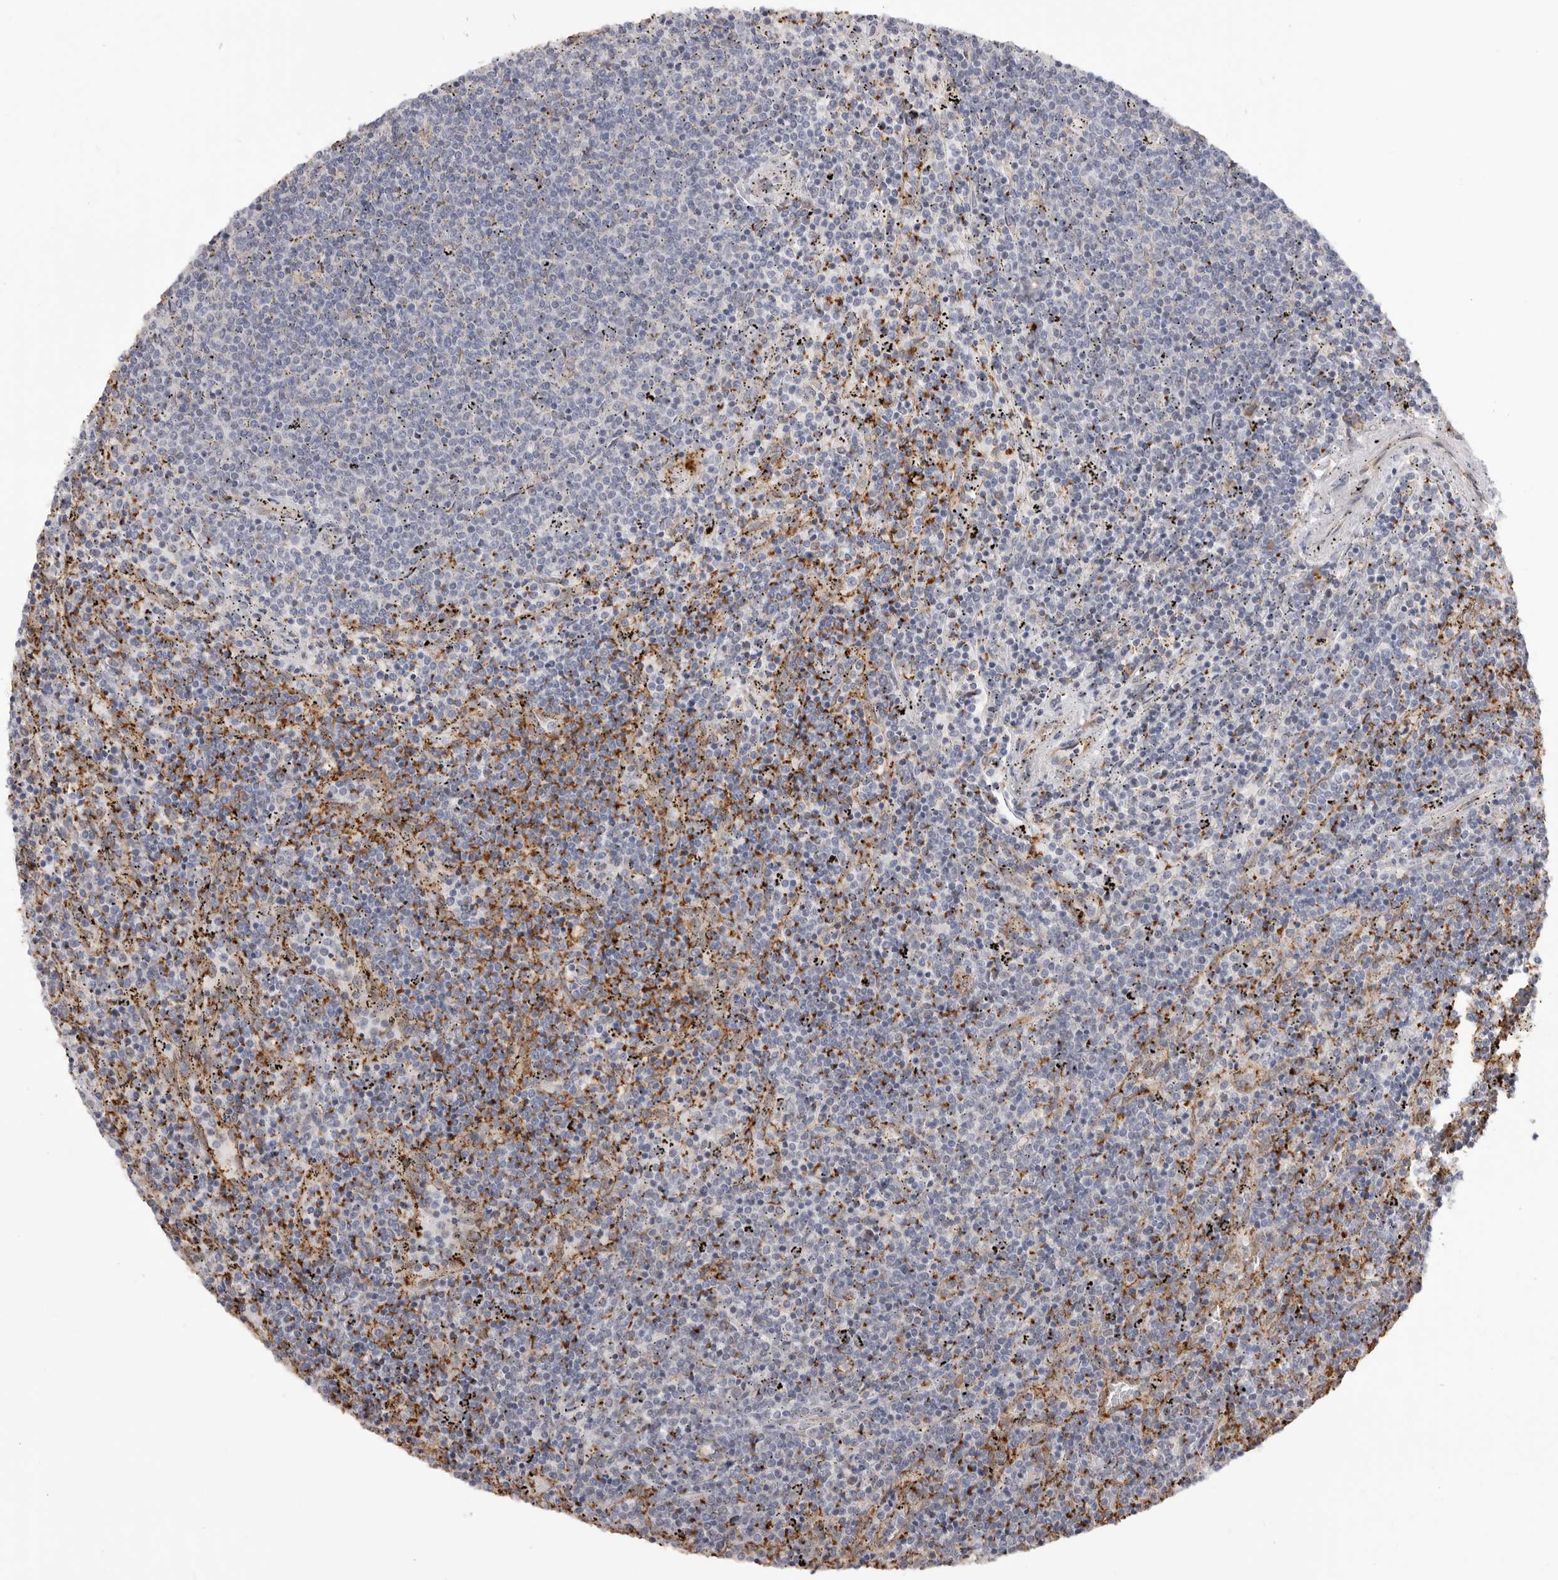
{"staining": {"intensity": "negative", "quantity": "none", "location": "none"}, "tissue": "lymphoma", "cell_type": "Tumor cells", "image_type": "cancer", "snomed": [{"axis": "morphology", "description": "Malignant lymphoma, non-Hodgkin's type, Low grade"}, {"axis": "topography", "description": "Spleen"}], "caption": "Tumor cells show no significant protein expression in lymphoma.", "gene": "CDC42BPB", "patient": {"sex": "female", "age": 50}}